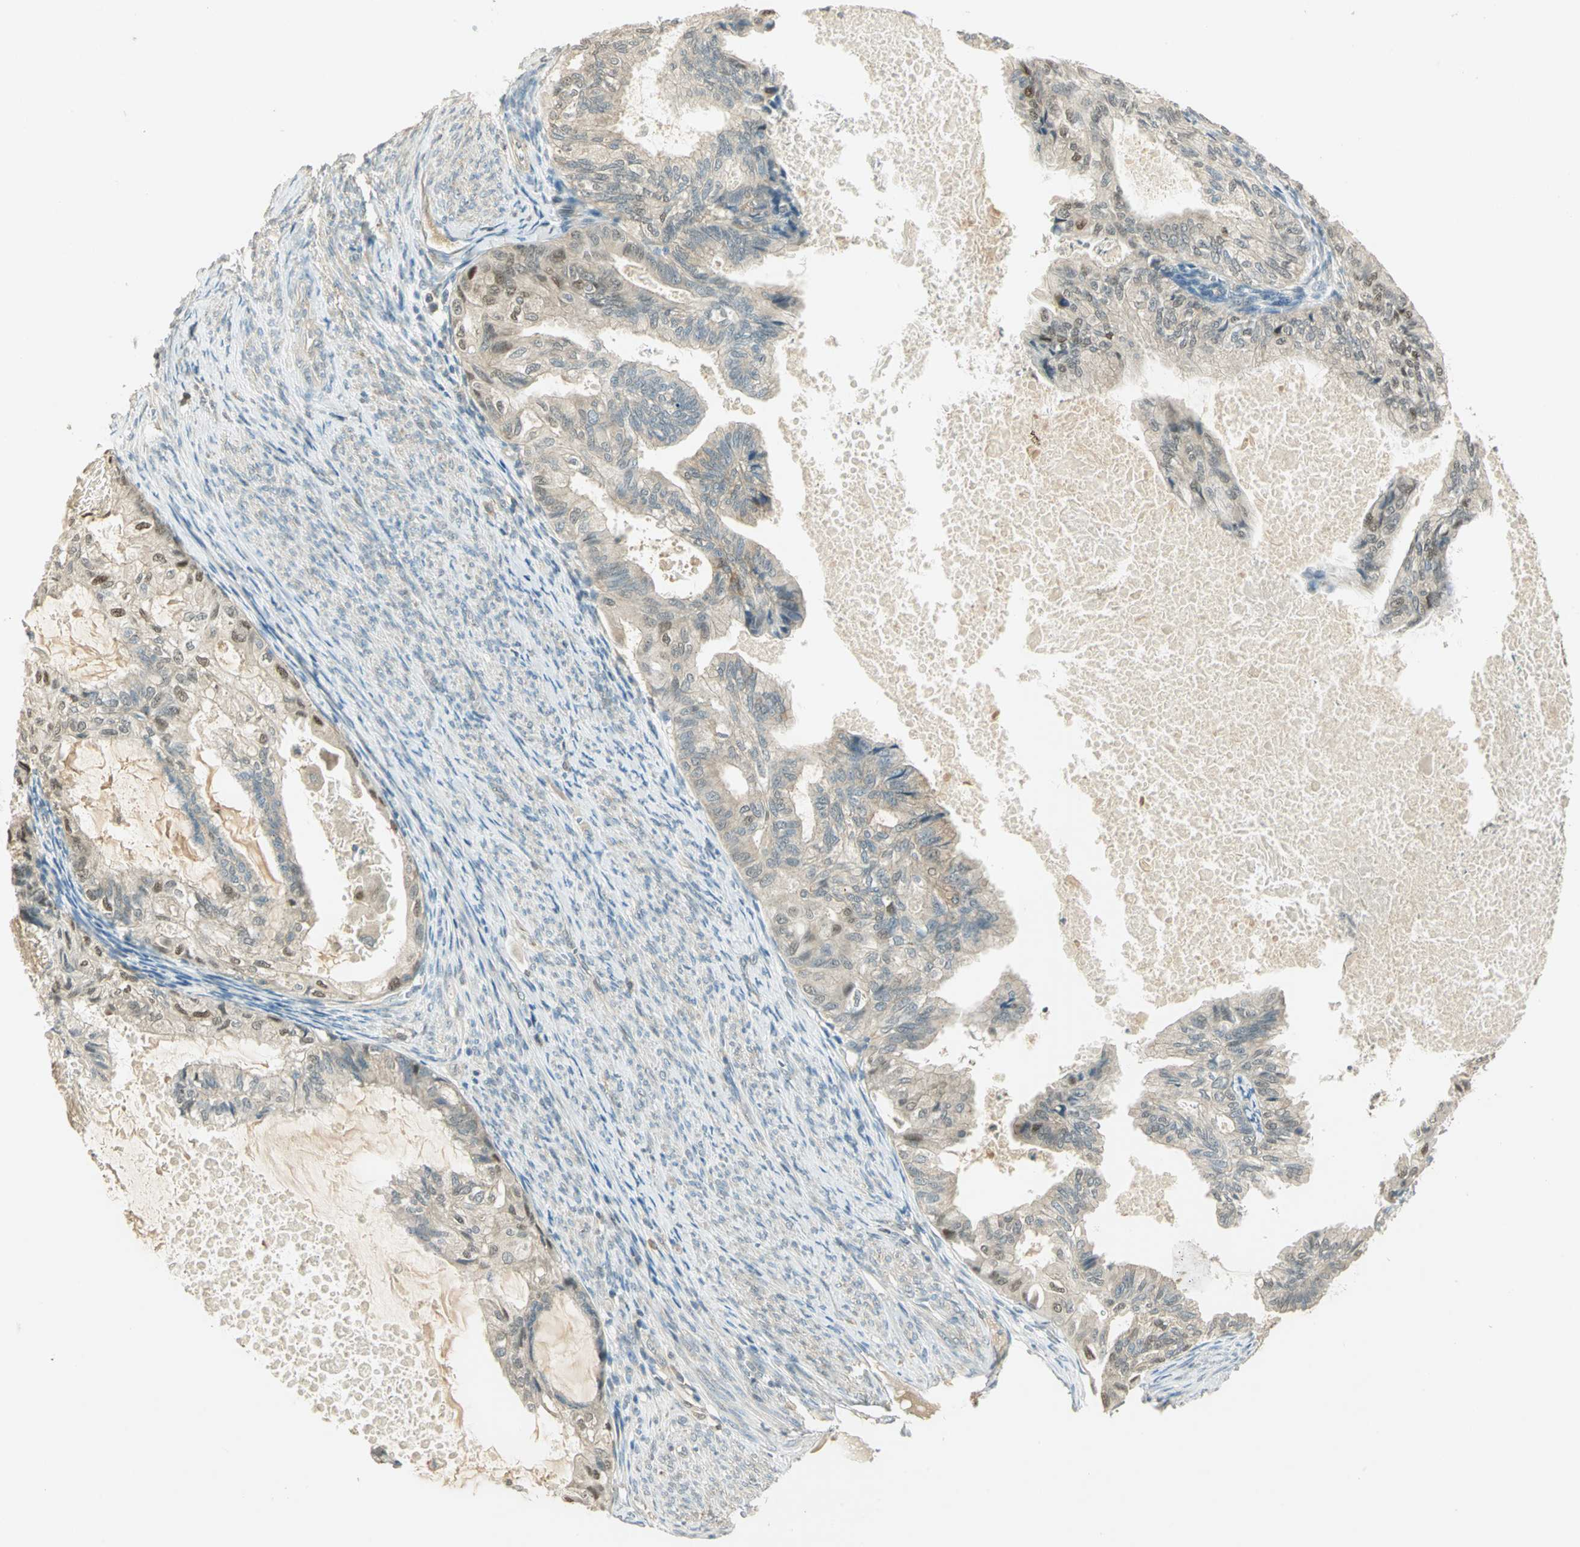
{"staining": {"intensity": "weak", "quantity": "25%-75%", "location": "cytoplasmic/membranous,nuclear"}, "tissue": "cervical cancer", "cell_type": "Tumor cells", "image_type": "cancer", "snomed": [{"axis": "morphology", "description": "Normal tissue, NOS"}, {"axis": "morphology", "description": "Adenocarcinoma, NOS"}, {"axis": "topography", "description": "Cervix"}, {"axis": "topography", "description": "Endometrium"}], "caption": "Human adenocarcinoma (cervical) stained for a protein (brown) demonstrates weak cytoplasmic/membranous and nuclear positive positivity in approximately 25%-75% of tumor cells.", "gene": "BIRC2", "patient": {"sex": "female", "age": 86}}